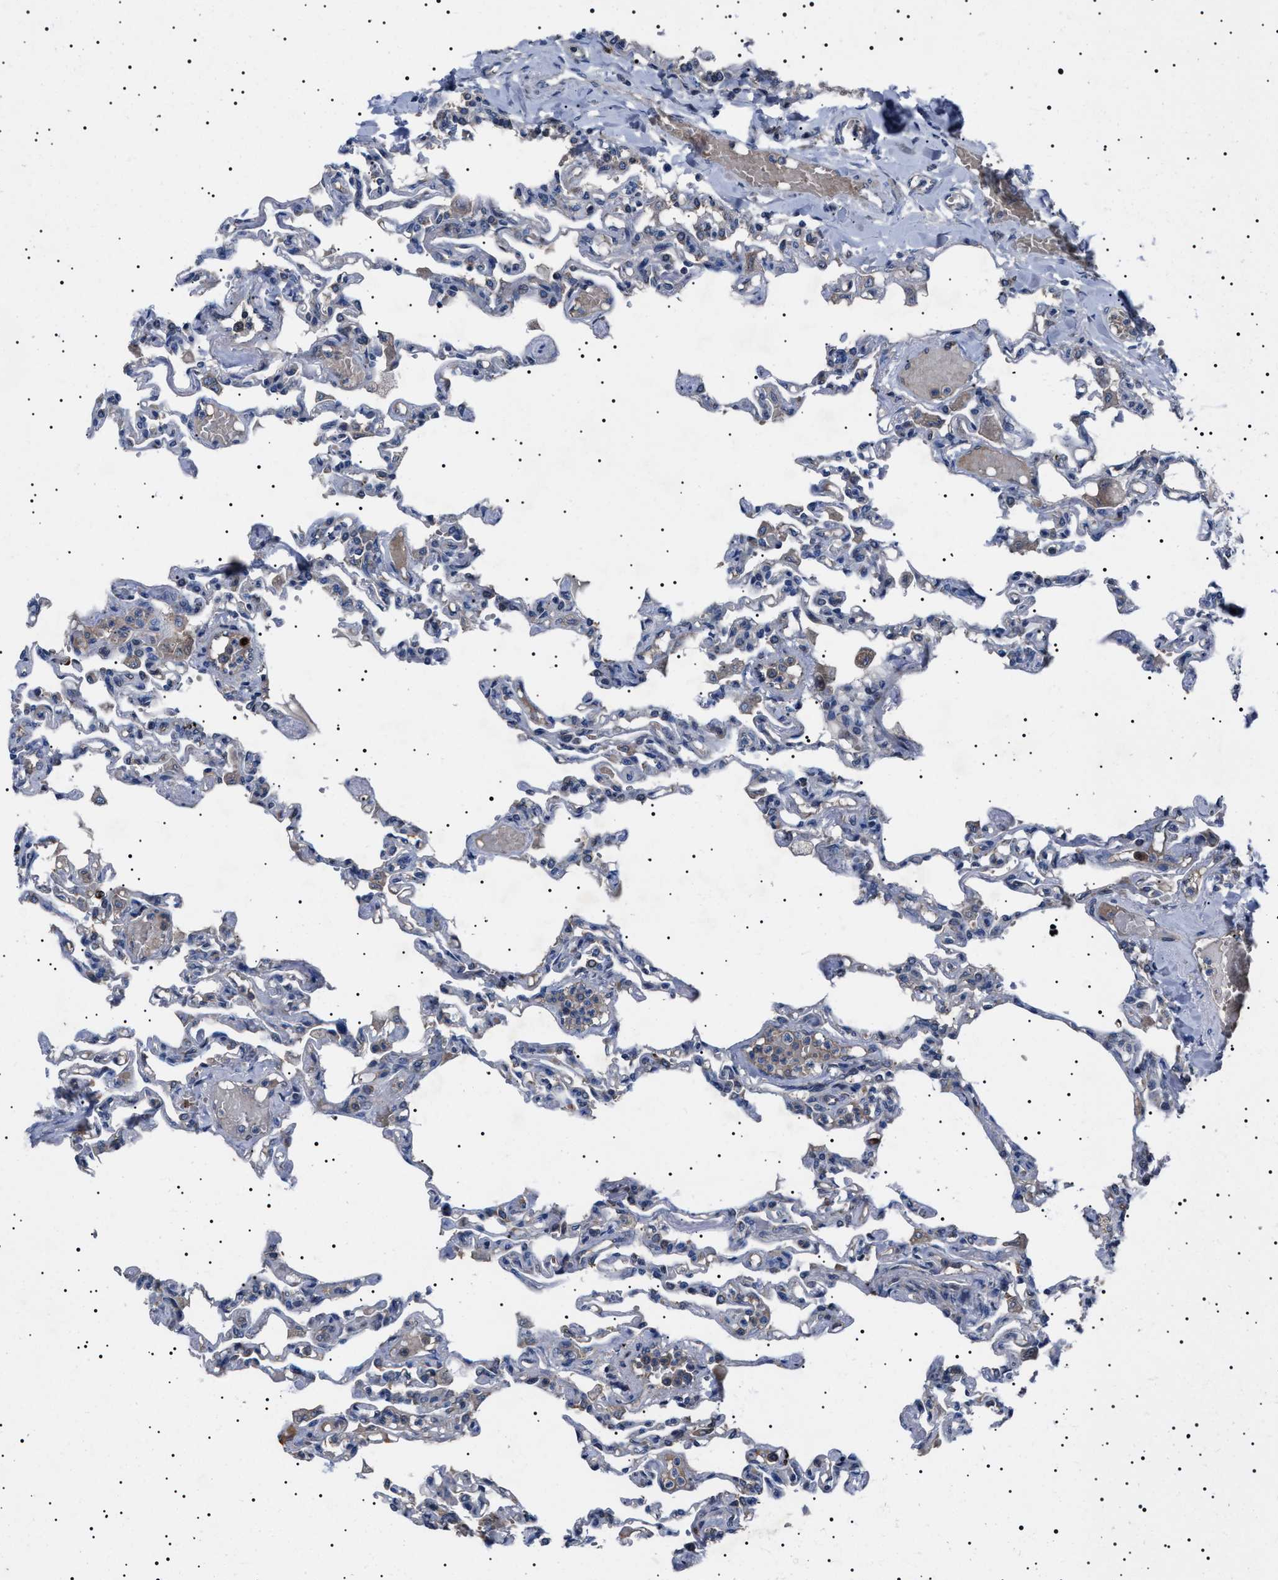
{"staining": {"intensity": "negative", "quantity": "none", "location": "none"}, "tissue": "lung", "cell_type": "Alveolar cells", "image_type": "normal", "snomed": [{"axis": "morphology", "description": "Normal tissue, NOS"}, {"axis": "topography", "description": "Lung"}], "caption": "Normal lung was stained to show a protein in brown. There is no significant expression in alveolar cells.", "gene": "PTRH1", "patient": {"sex": "male", "age": 21}}